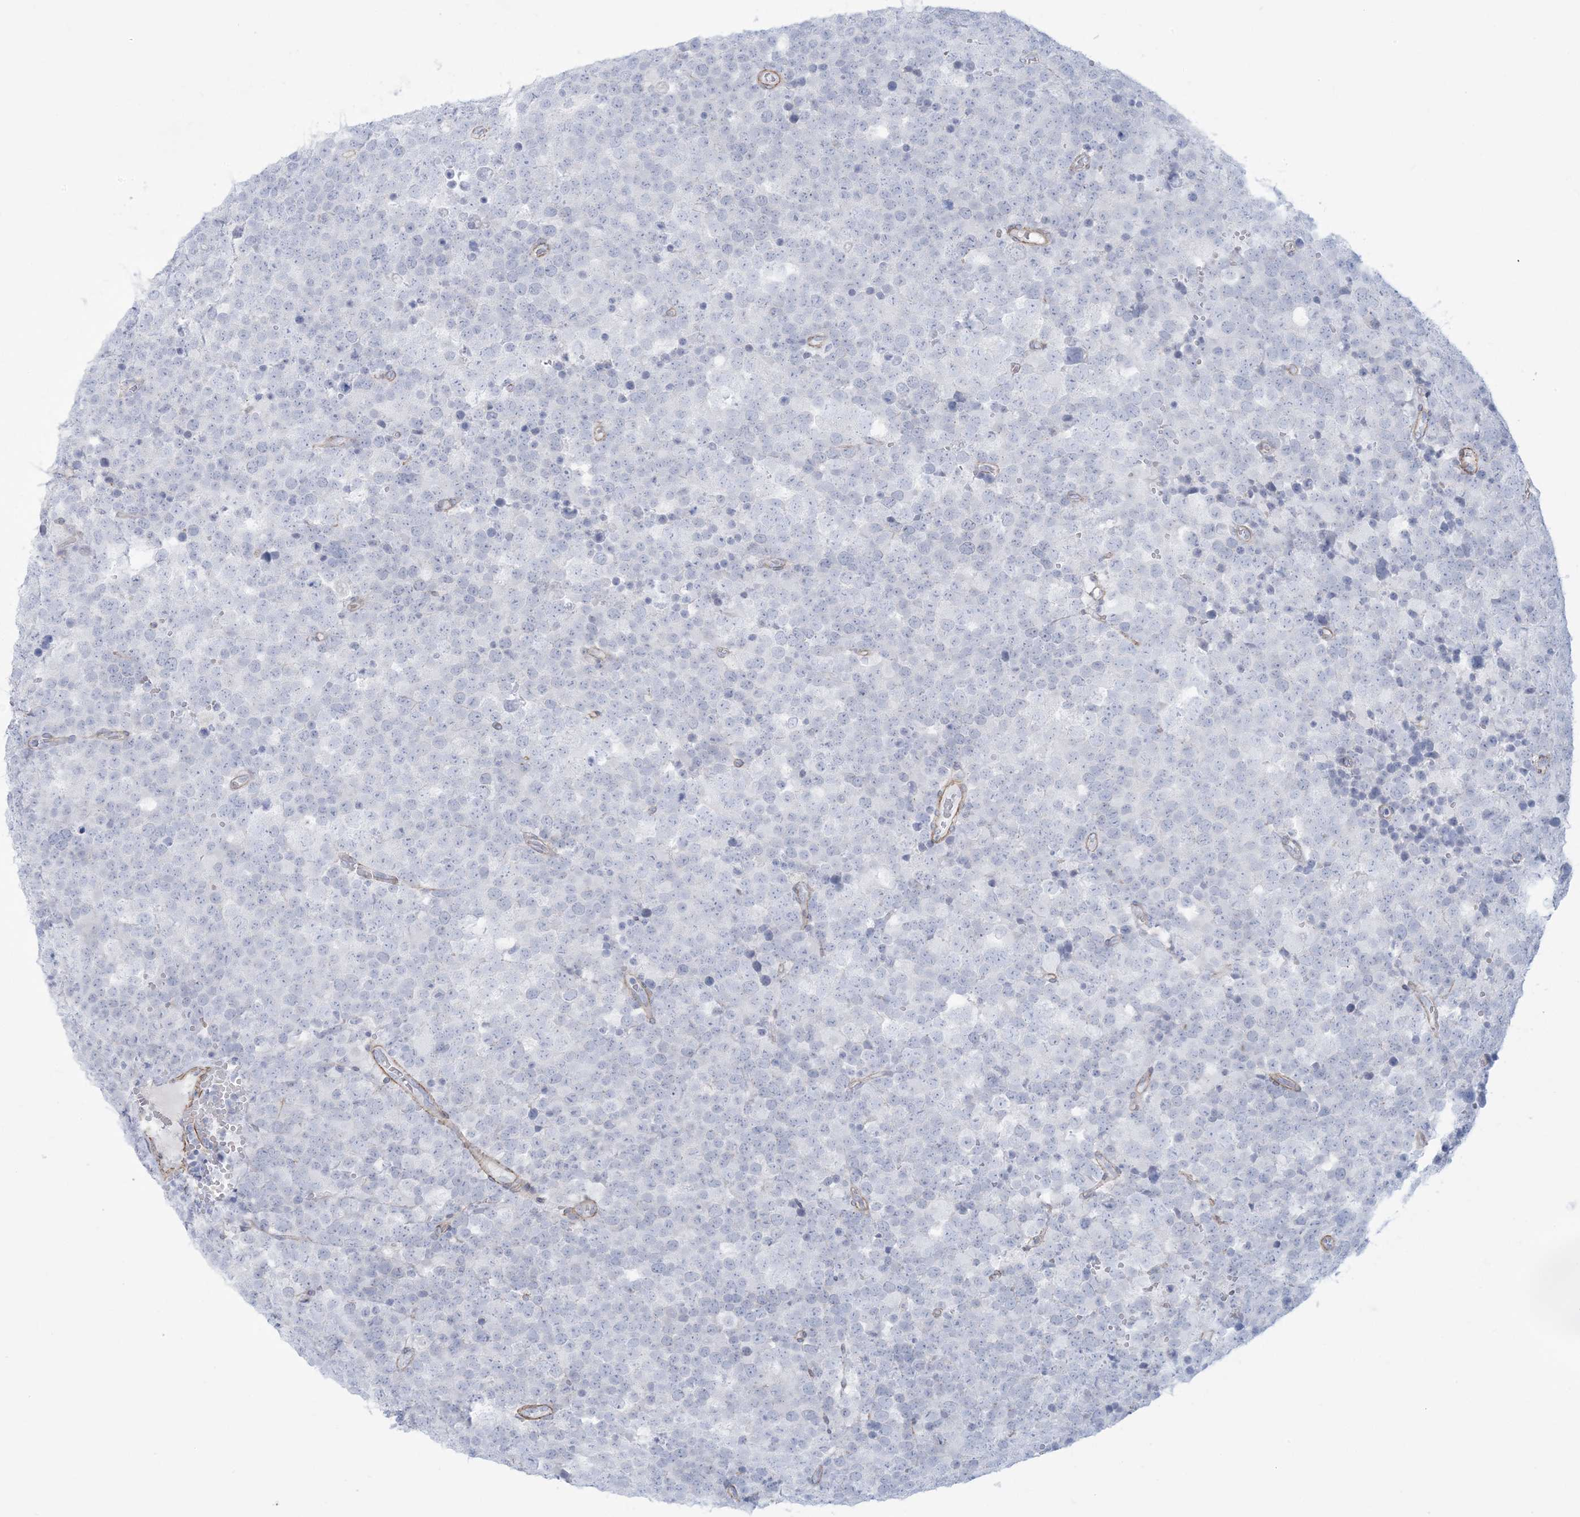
{"staining": {"intensity": "negative", "quantity": "none", "location": "none"}, "tissue": "testis cancer", "cell_type": "Tumor cells", "image_type": "cancer", "snomed": [{"axis": "morphology", "description": "Seminoma, NOS"}, {"axis": "topography", "description": "Testis"}], "caption": "The immunohistochemistry photomicrograph has no significant staining in tumor cells of seminoma (testis) tissue. (DAB immunohistochemistry visualized using brightfield microscopy, high magnification).", "gene": "AGXT", "patient": {"sex": "male", "age": 71}}